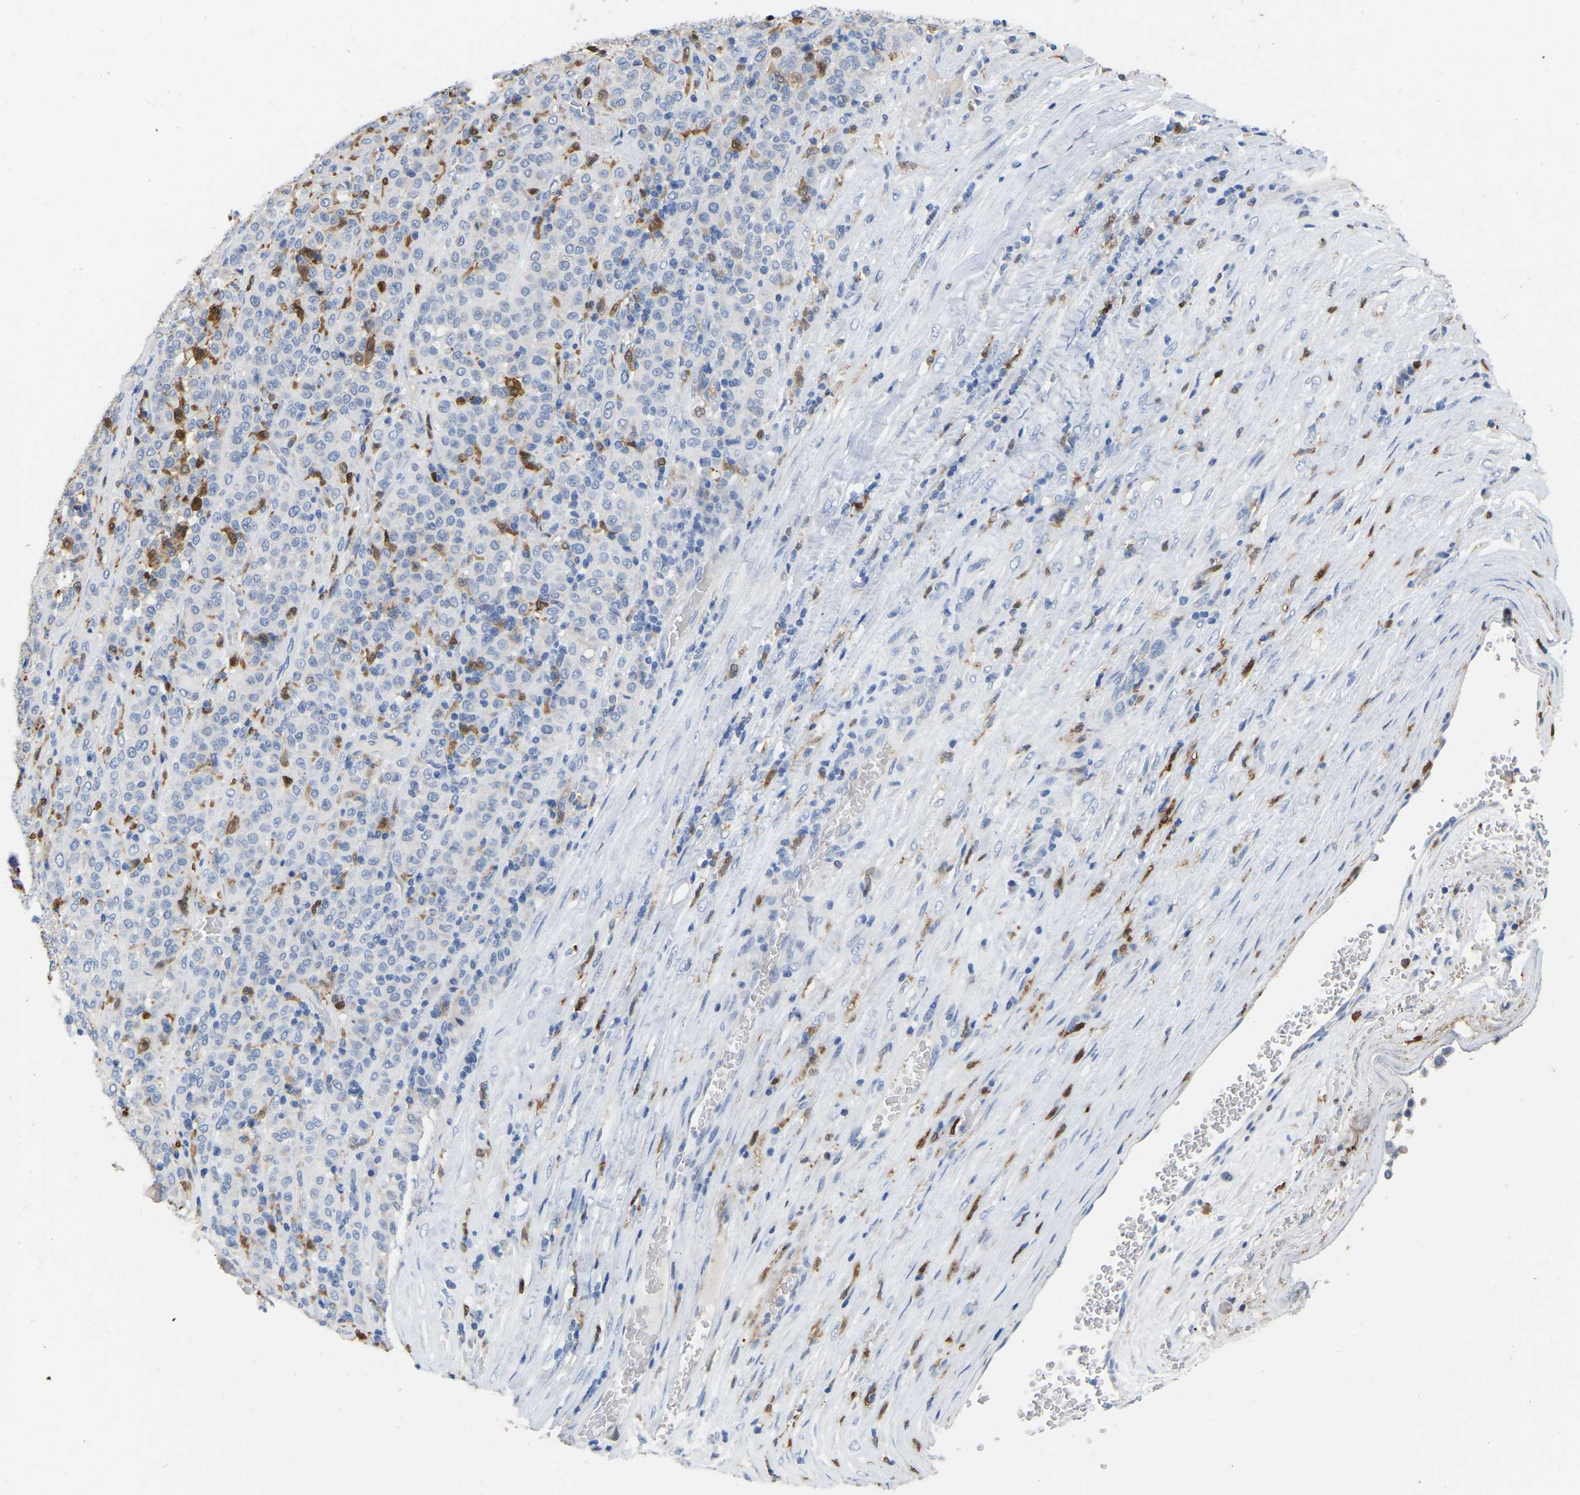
{"staining": {"intensity": "negative", "quantity": "none", "location": "none"}, "tissue": "melanoma", "cell_type": "Tumor cells", "image_type": "cancer", "snomed": [{"axis": "morphology", "description": "Malignant melanoma, Metastatic site"}, {"axis": "topography", "description": "Pancreas"}], "caption": "DAB immunohistochemical staining of human melanoma displays no significant expression in tumor cells. (DAB immunohistochemistry with hematoxylin counter stain).", "gene": "ULBP2", "patient": {"sex": "female", "age": 30}}